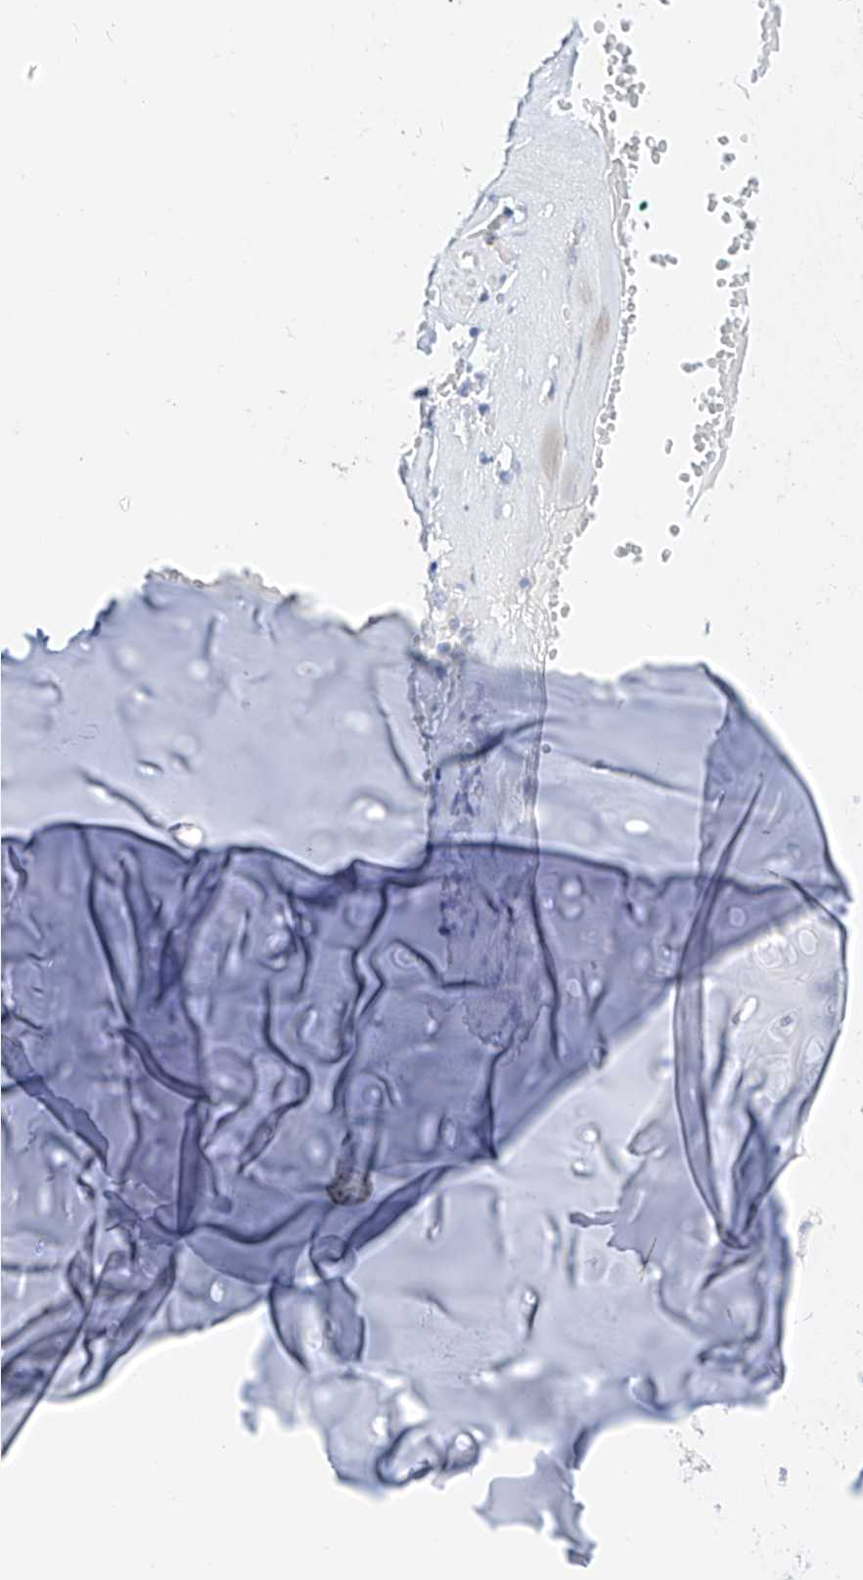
{"staining": {"intensity": "negative", "quantity": "none", "location": "none"}, "tissue": "soft tissue", "cell_type": "Chondrocytes", "image_type": "normal", "snomed": [{"axis": "morphology", "description": "Normal tissue, NOS"}, {"axis": "morphology", "description": "Basal cell carcinoma"}, {"axis": "topography", "description": "Cartilage tissue"}, {"axis": "topography", "description": "Nasopharynx"}, {"axis": "topography", "description": "Oral tissue"}], "caption": "IHC photomicrograph of benign soft tissue stained for a protein (brown), which exhibits no staining in chondrocytes. (Stains: DAB (3,3'-diaminobenzidine) IHC with hematoxylin counter stain, Microscopy: brightfield microscopy at high magnification).", "gene": "SBSPON", "patient": {"sex": "female", "age": 77}}